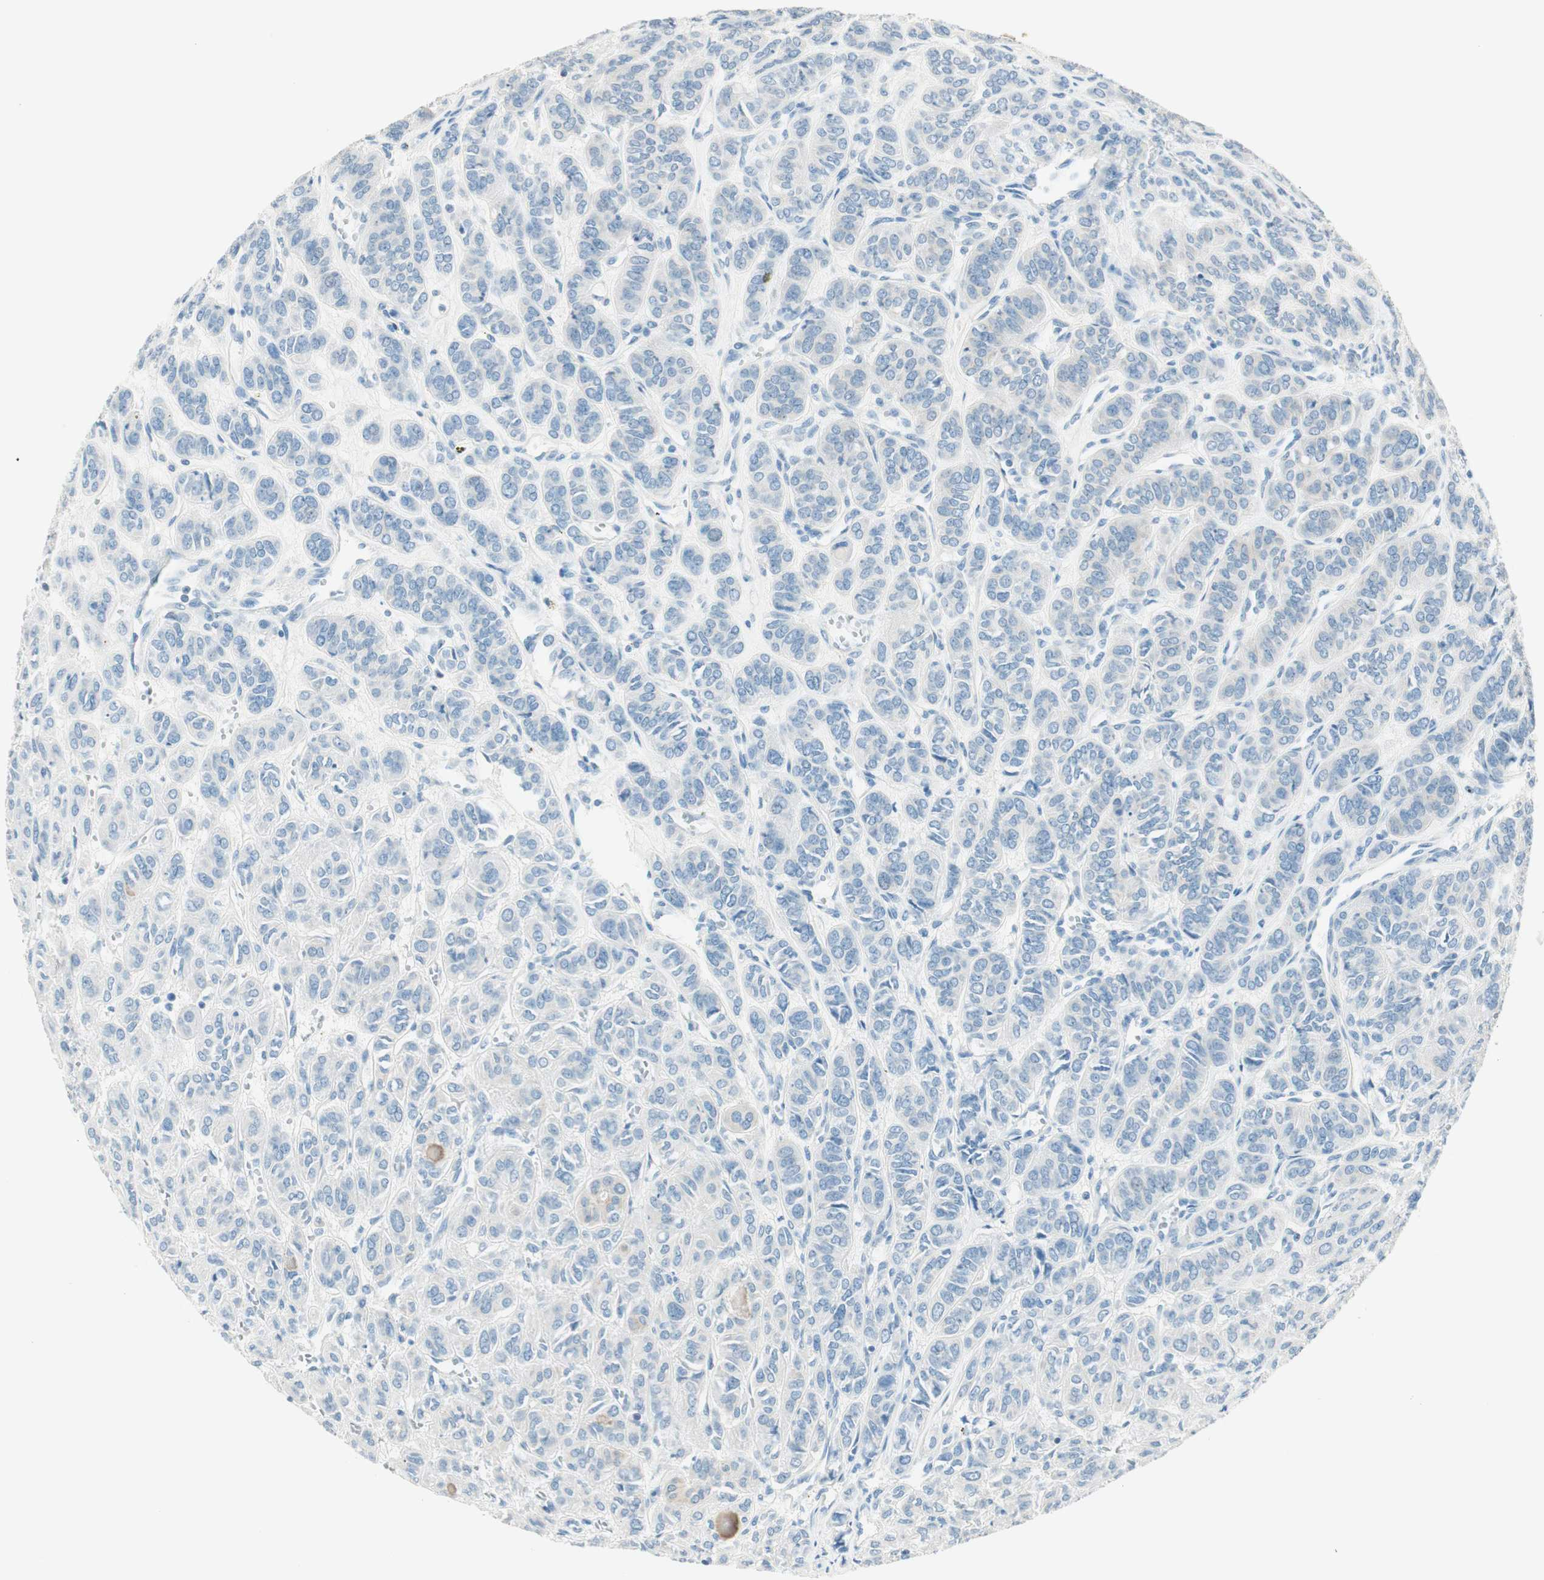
{"staining": {"intensity": "weak", "quantity": ">75%", "location": "cytoplasmic/membranous"}, "tissue": "thyroid cancer", "cell_type": "Tumor cells", "image_type": "cancer", "snomed": [{"axis": "morphology", "description": "Follicular adenoma carcinoma, NOS"}, {"axis": "topography", "description": "Thyroid gland"}], "caption": "High-magnification brightfield microscopy of follicular adenoma carcinoma (thyroid) stained with DAB (3,3'-diaminobenzidine) (brown) and counterstained with hematoxylin (blue). tumor cells exhibit weak cytoplasmic/membranous staining is seen in approximately>75% of cells.", "gene": "GNAO1", "patient": {"sex": "female", "age": 71}}